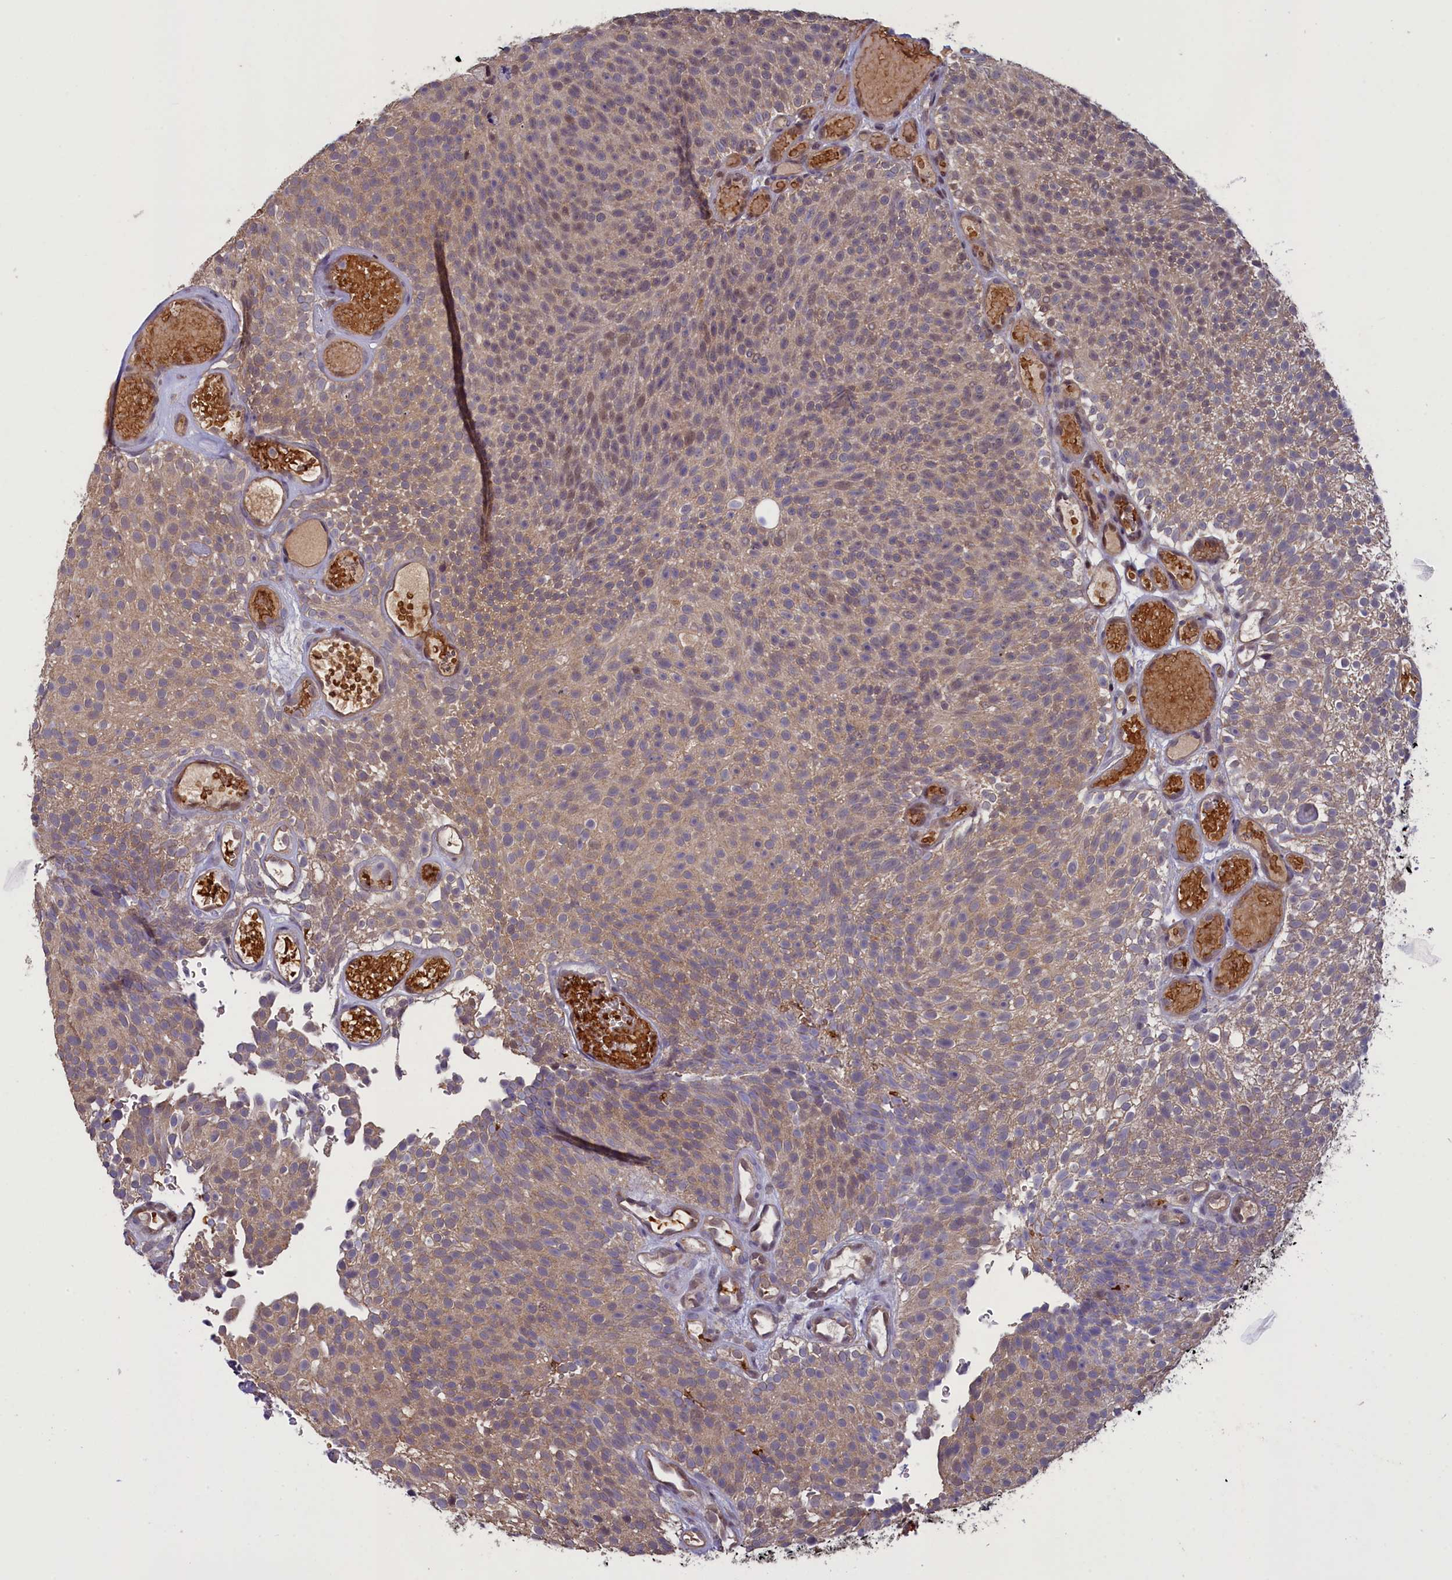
{"staining": {"intensity": "weak", "quantity": ">75%", "location": "cytoplasmic/membranous"}, "tissue": "urothelial cancer", "cell_type": "Tumor cells", "image_type": "cancer", "snomed": [{"axis": "morphology", "description": "Urothelial carcinoma, Low grade"}, {"axis": "topography", "description": "Urinary bladder"}], "caption": "Immunohistochemical staining of human urothelial cancer demonstrates low levels of weak cytoplasmic/membranous positivity in approximately >75% of tumor cells.", "gene": "NUBP1", "patient": {"sex": "male", "age": 78}}